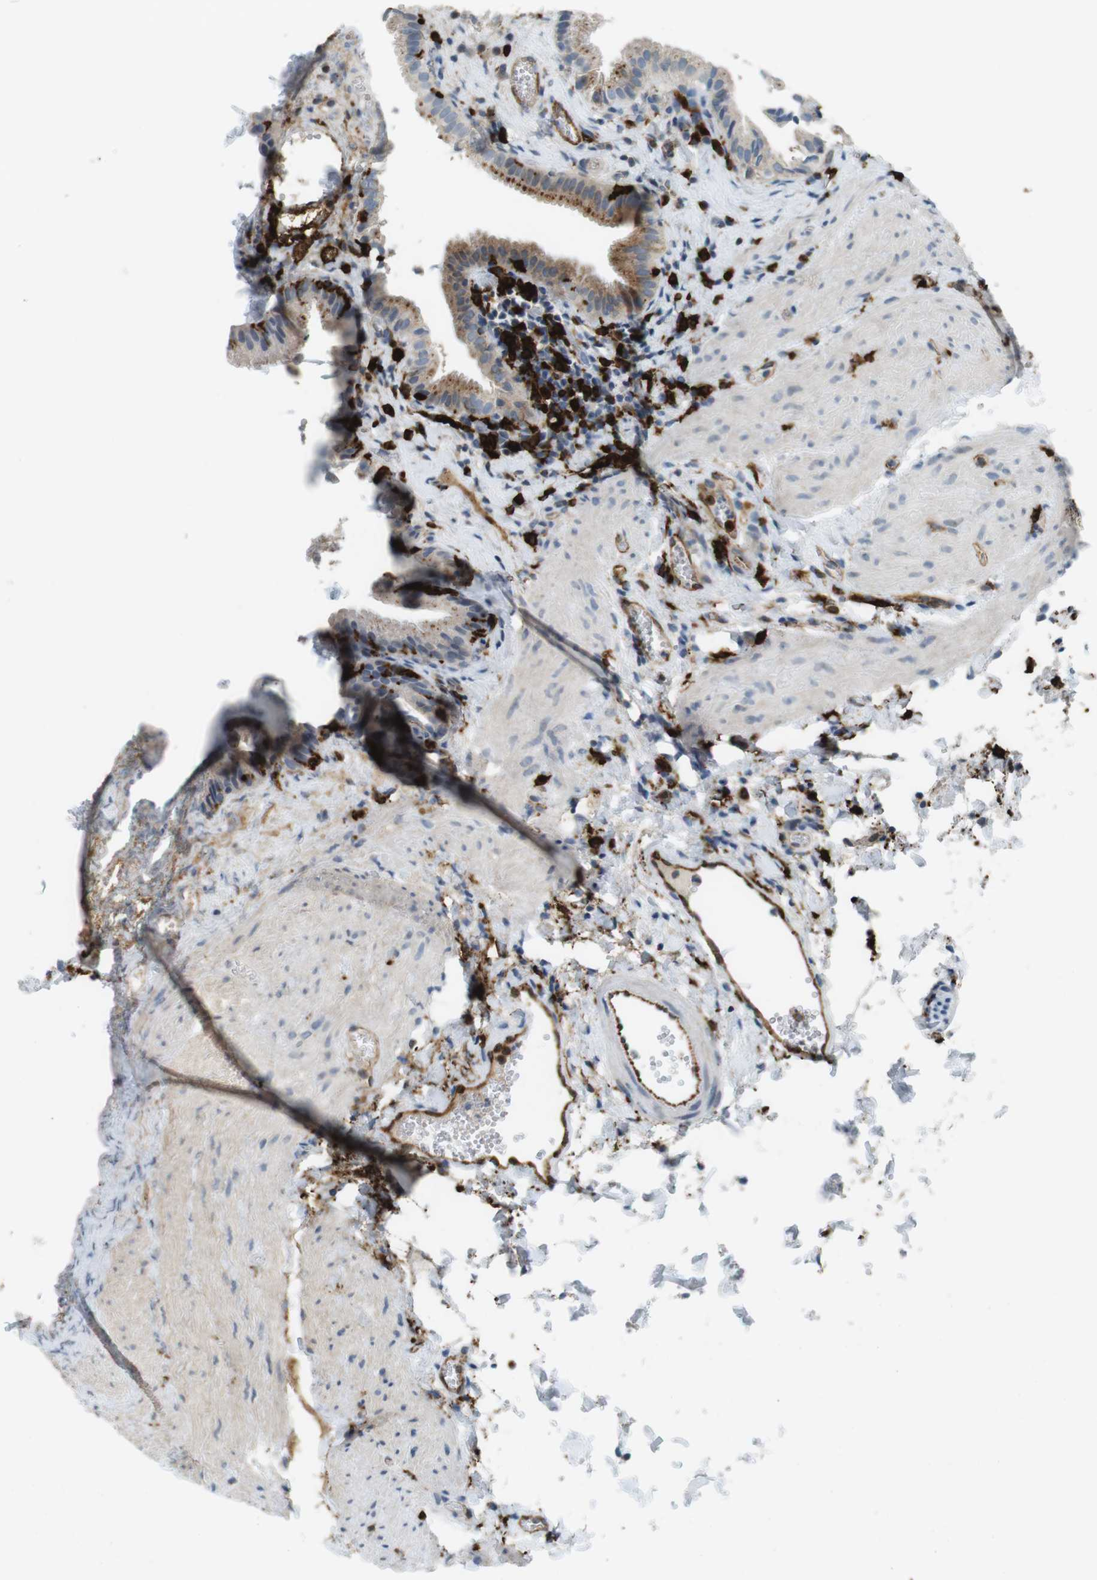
{"staining": {"intensity": "moderate", "quantity": ">75%", "location": "cytoplasmic/membranous"}, "tissue": "gallbladder", "cell_type": "Glandular cells", "image_type": "normal", "snomed": [{"axis": "morphology", "description": "Normal tissue, NOS"}, {"axis": "topography", "description": "Gallbladder"}], "caption": "Gallbladder stained with immunohistochemistry (IHC) exhibits moderate cytoplasmic/membranous positivity in about >75% of glandular cells. (DAB IHC, brown staining for protein, blue staining for nuclei).", "gene": "HLA", "patient": {"sex": "female", "age": 24}}